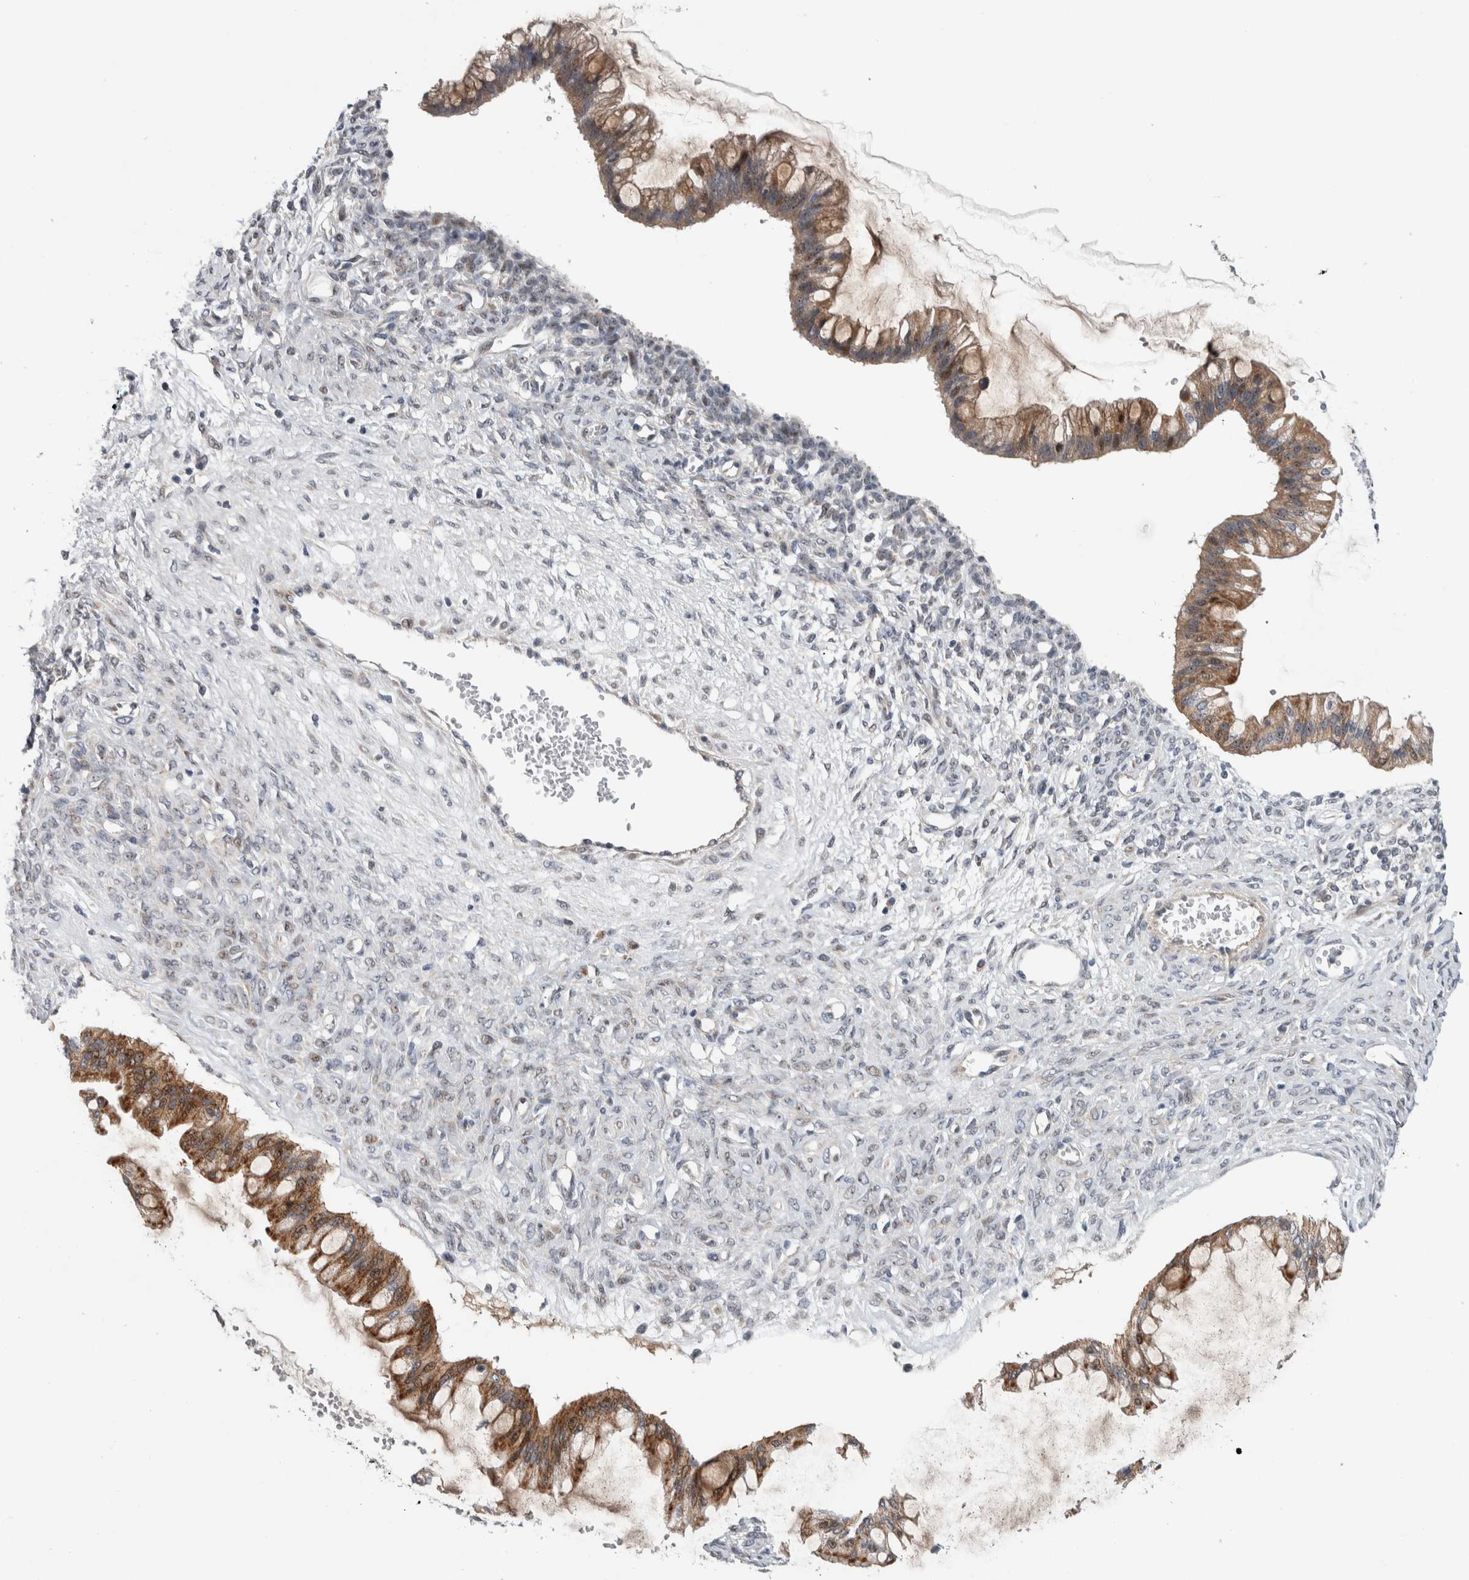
{"staining": {"intensity": "moderate", "quantity": ">75%", "location": "cytoplasmic/membranous"}, "tissue": "ovarian cancer", "cell_type": "Tumor cells", "image_type": "cancer", "snomed": [{"axis": "morphology", "description": "Cystadenocarcinoma, mucinous, NOS"}, {"axis": "topography", "description": "Ovary"}], "caption": "Mucinous cystadenocarcinoma (ovarian) stained for a protein (brown) exhibits moderate cytoplasmic/membranous positive staining in approximately >75% of tumor cells.", "gene": "PRRG4", "patient": {"sex": "female", "age": 73}}